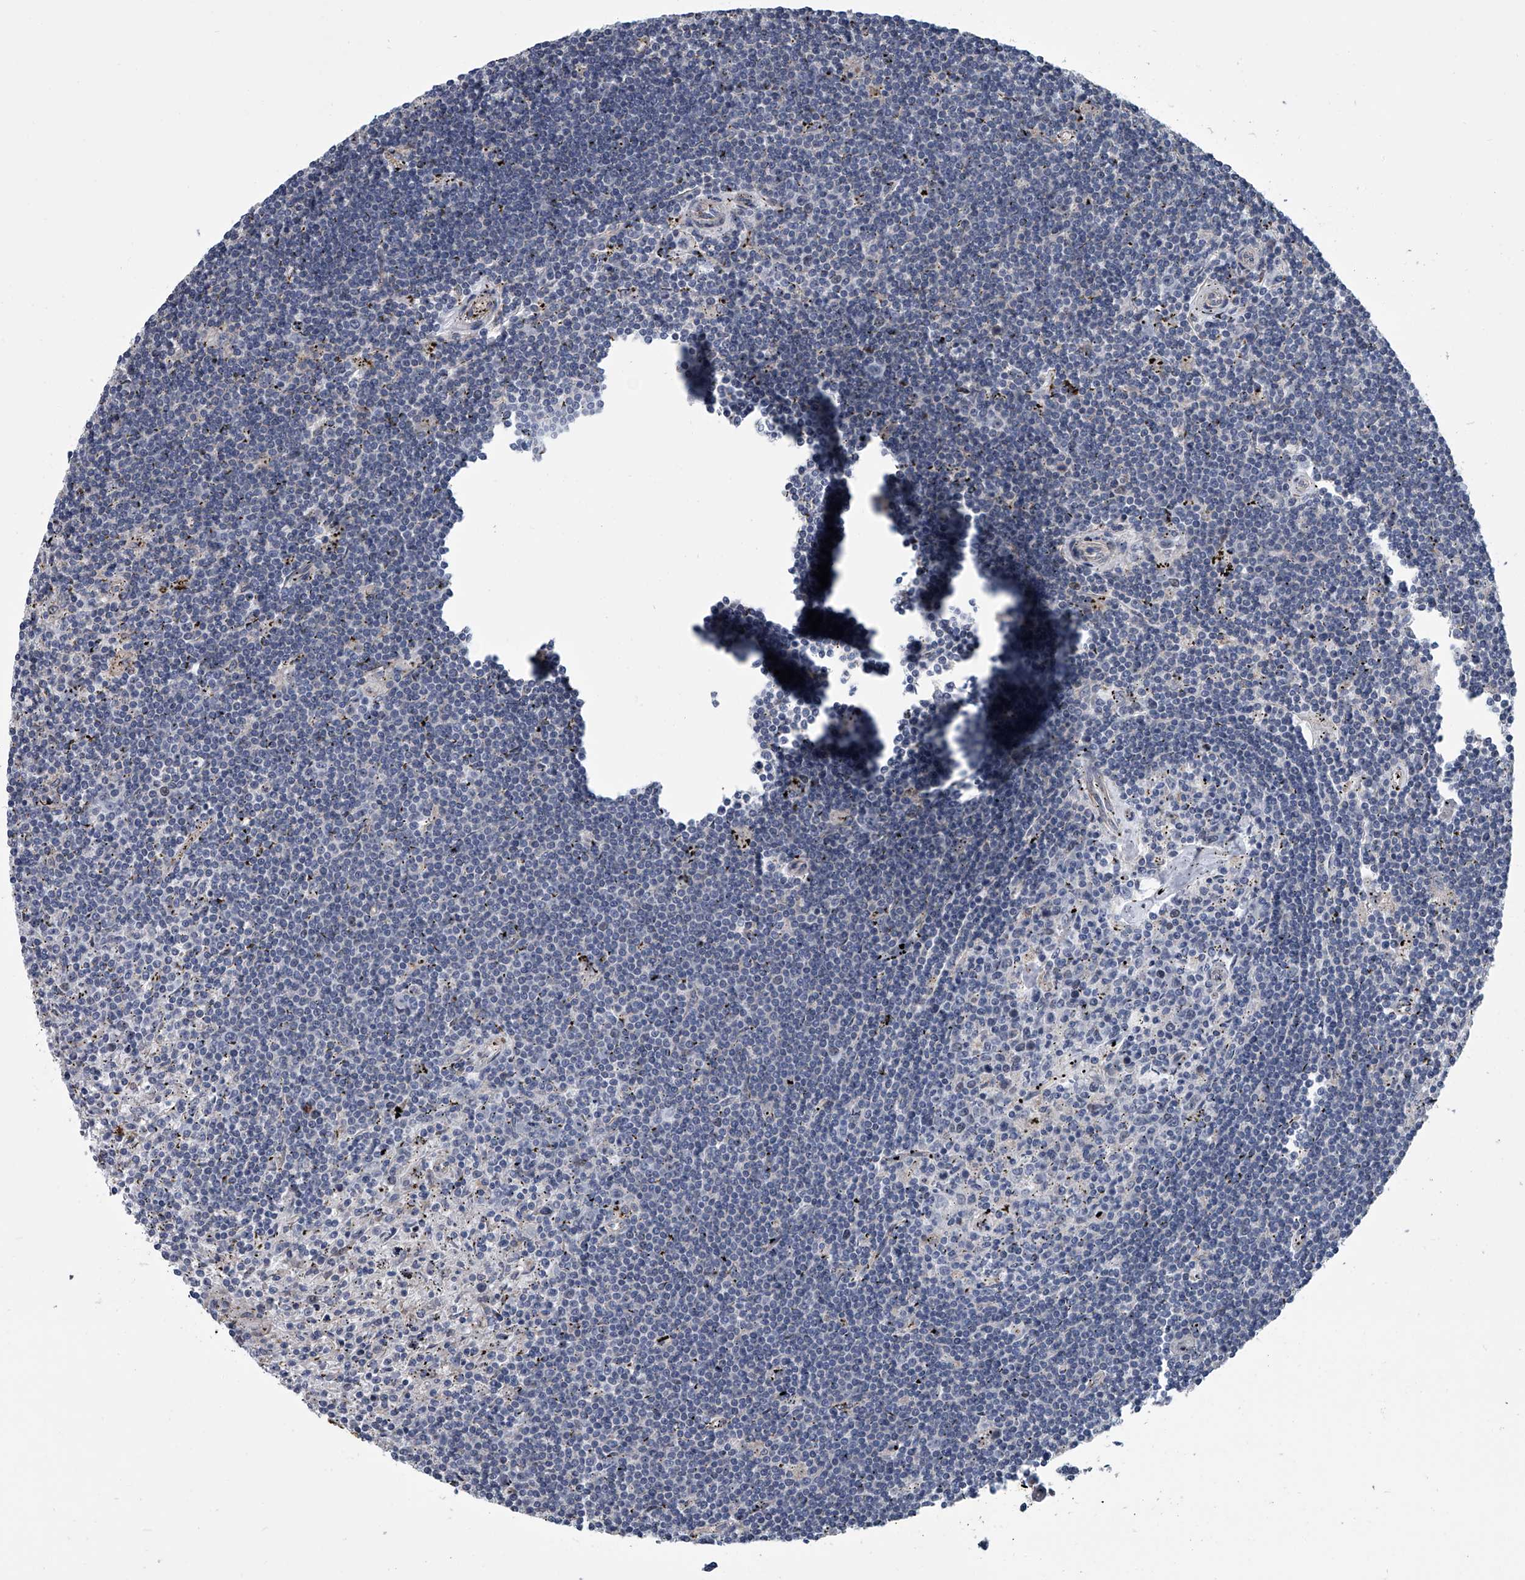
{"staining": {"intensity": "negative", "quantity": "none", "location": "none"}, "tissue": "lymphoma", "cell_type": "Tumor cells", "image_type": "cancer", "snomed": [{"axis": "morphology", "description": "Malignant lymphoma, non-Hodgkin's type, Low grade"}, {"axis": "topography", "description": "Spleen"}], "caption": "The micrograph demonstrates no staining of tumor cells in lymphoma. (DAB IHC visualized using brightfield microscopy, high magnification).", "gene": "ABCG1", "patient": {"sex": "male", "age": 76}}